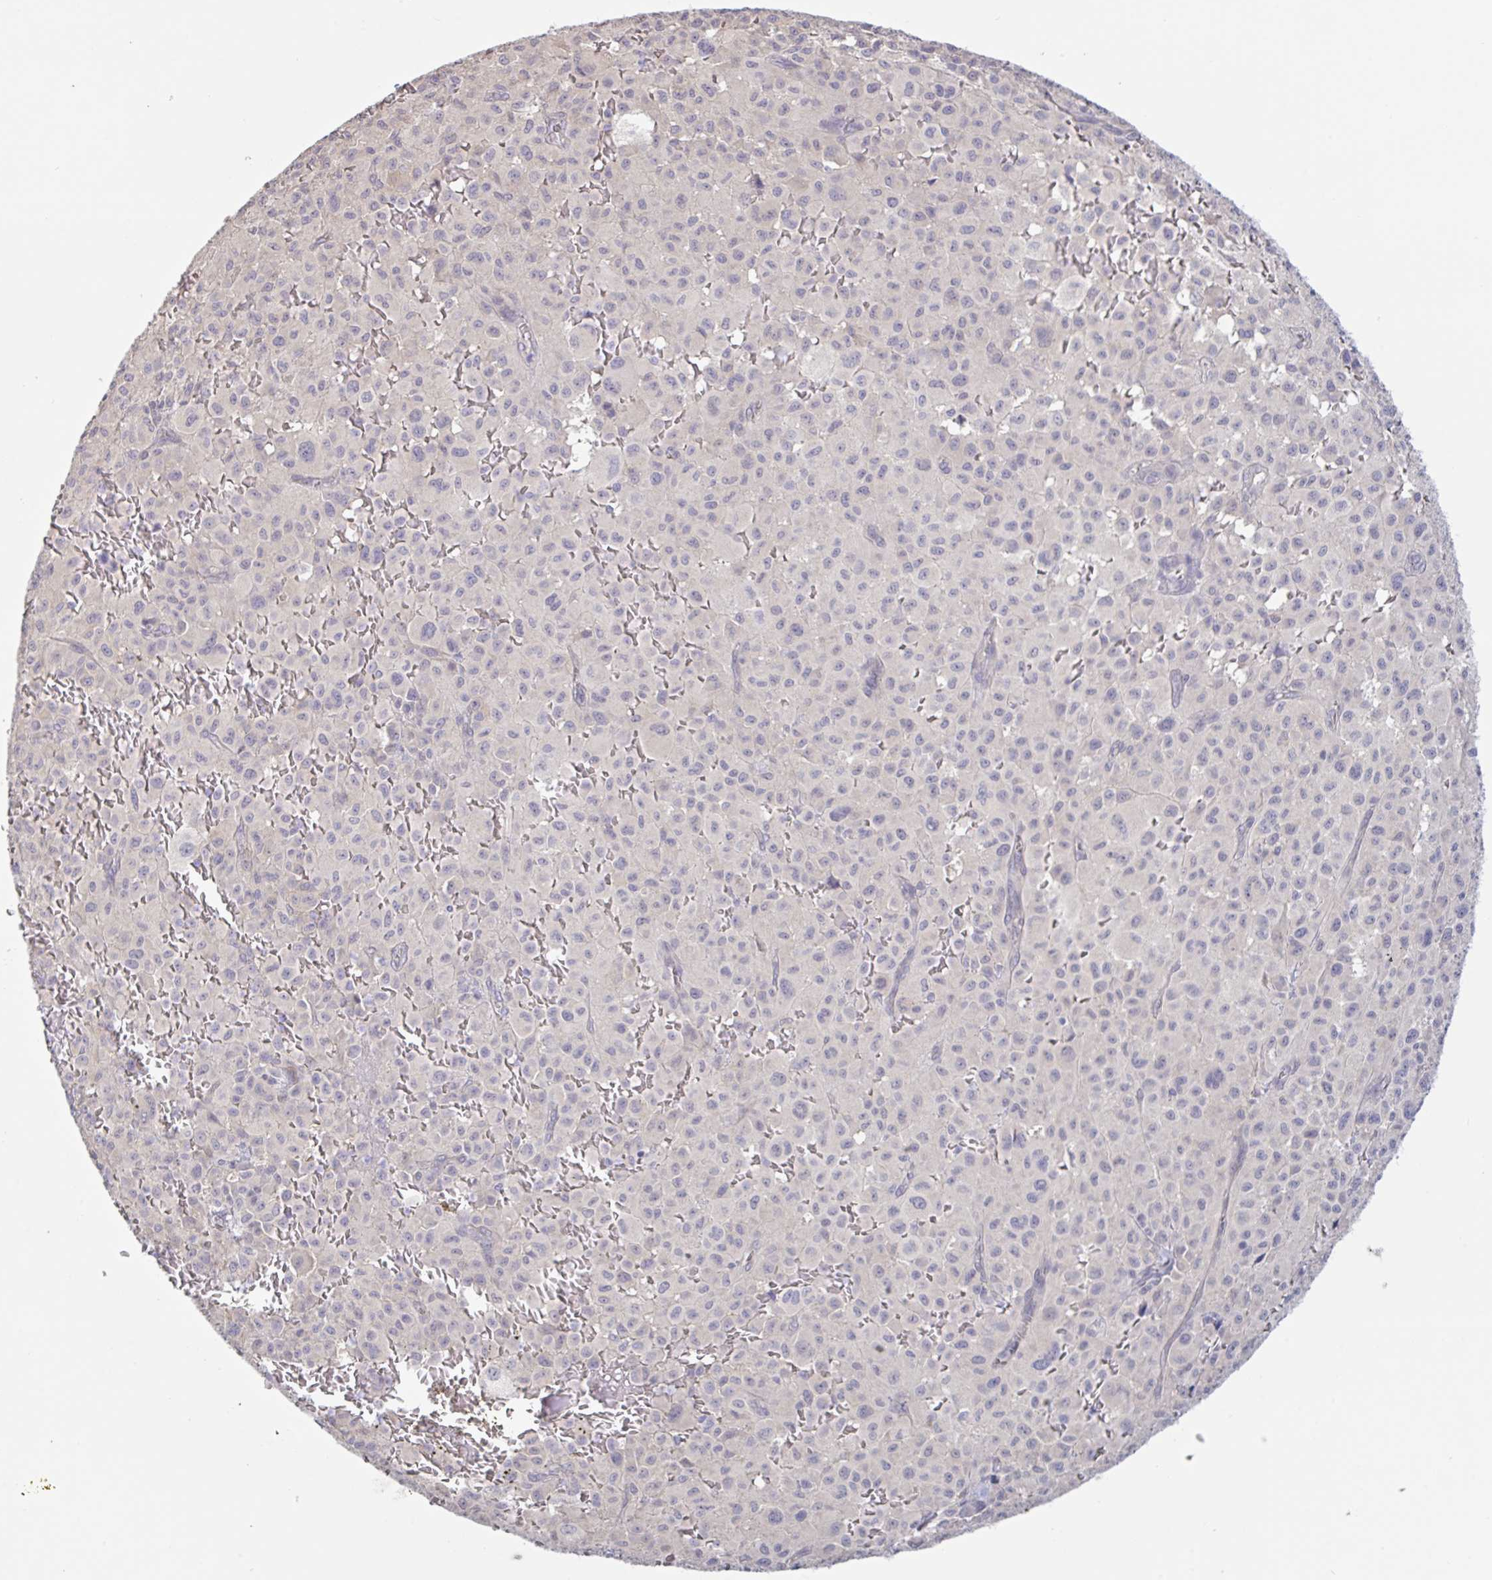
{"staining": {"intensity": "negative", "quantity": "none", "location": "none"}, "tissue": "melanoma", "cell_type": "Tumor cells", "image_type": "cancer", "snomed": [{"axis": "morphology", "description": "Malignant melanoma, NOS"}, {"axis": "topography", "description": "Skin"}], "caption": "Immunohistochemistry (IHC) of melanoma reveals no expression in tumor cells. (DAB (3,3'-diaminobenzidine) IHC, high magnification).", "gene": "HYPK", "patient": {"sex": "female", "age": 74}}